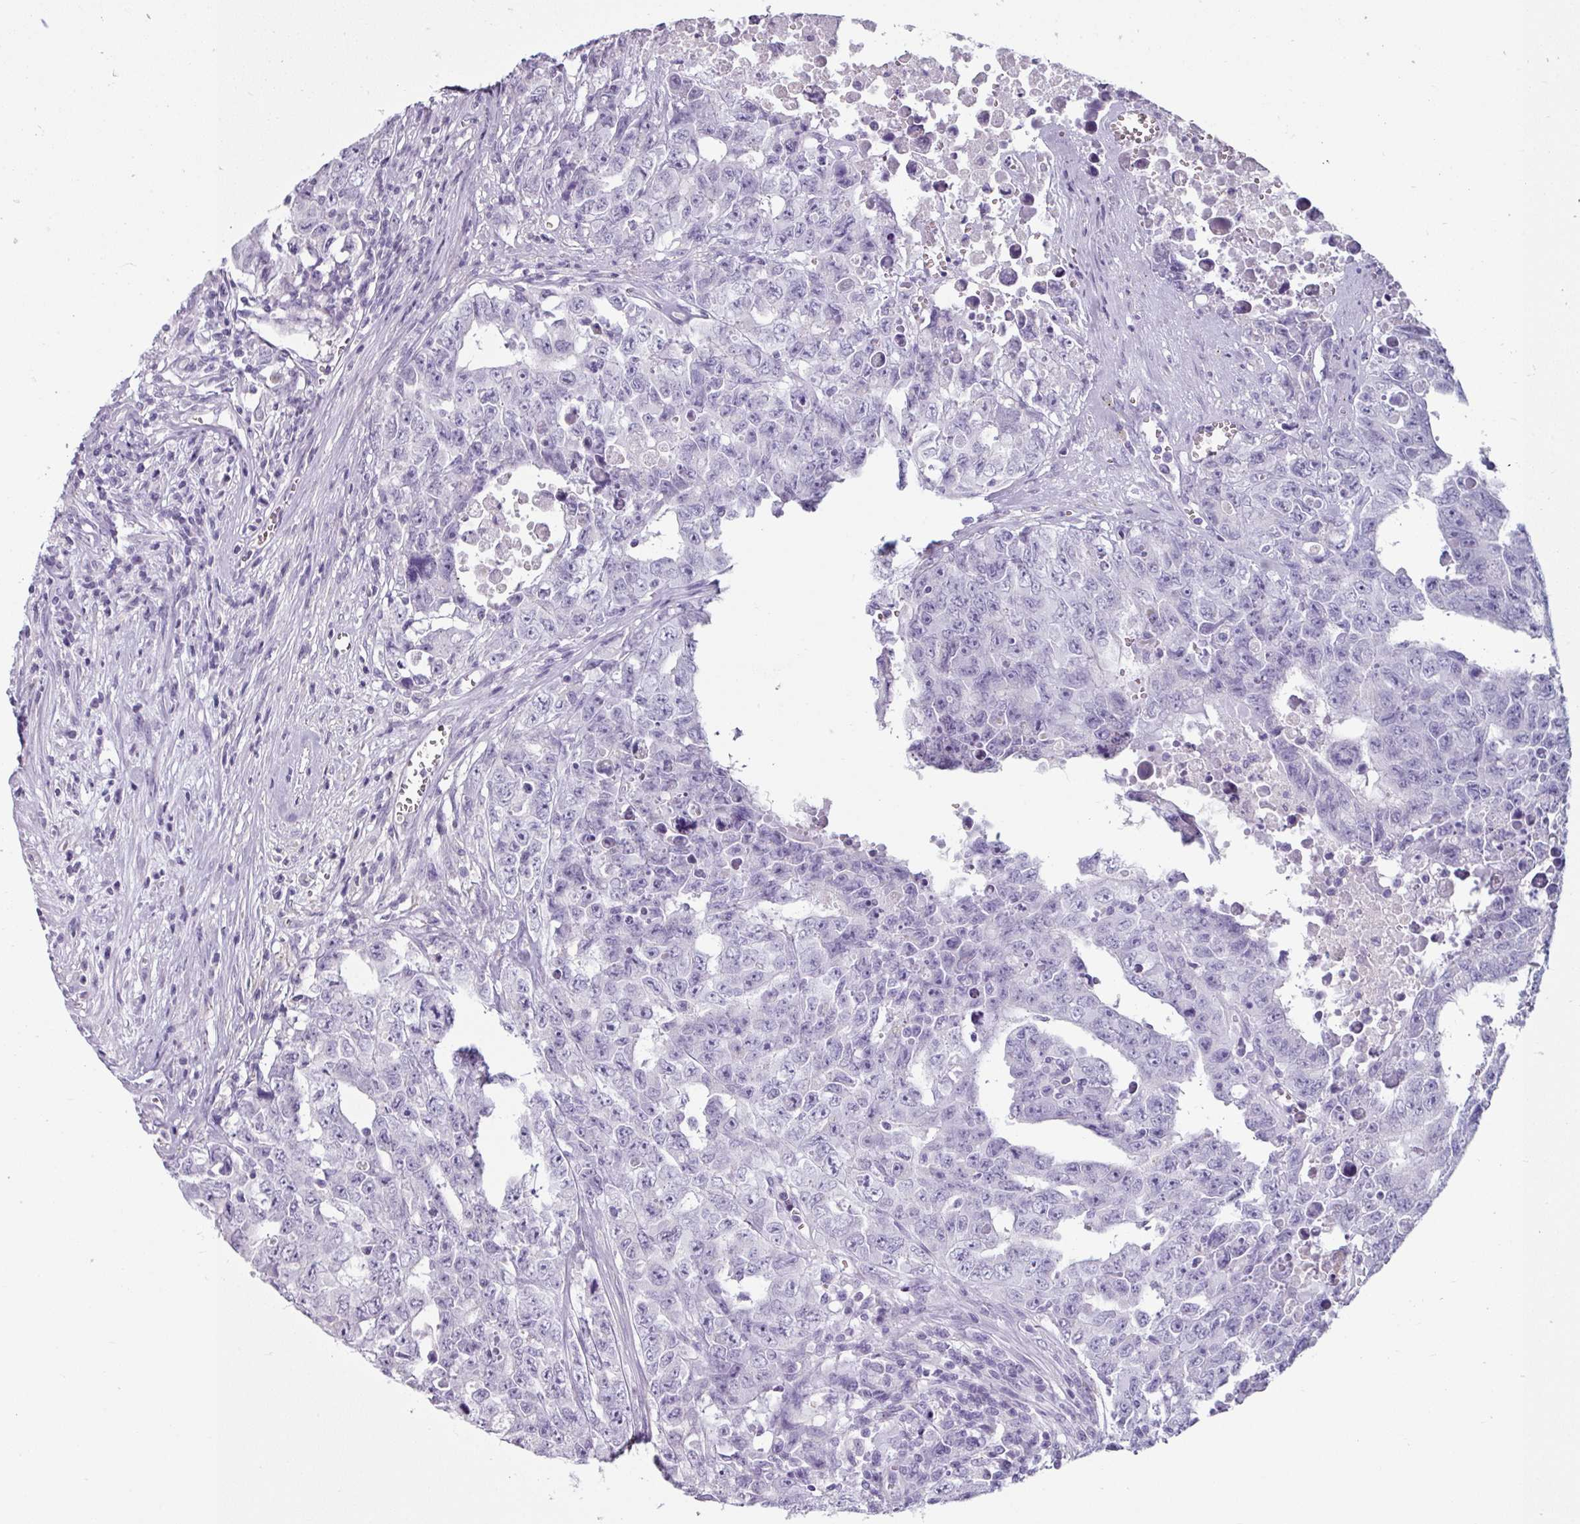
{"staining": {"intensity": "negative", "quantity": "none", "location": "none"}, "tissue": "testis cancer", "cell_type": "Tumor cells", "image_type": "cancer", "snomed": [{"axis": "morphology", "description": "Carcinoma, Embryonal, NOS"}, {"axis": "topography", "description": "Testis"}], "caption": "IHC micrograph of neoplastic tissue: human testis embryonal carcinoma stained with DAB (3,3'-diaminobenzidine) shows no significant protein expression in tumor cells. (DAB (3,3'-diaminobenzidine) immunohistochemistry with hematoxylin counter stain).", "gene": "CLCA1", "patient": {"sex": "male", "age": 24}}